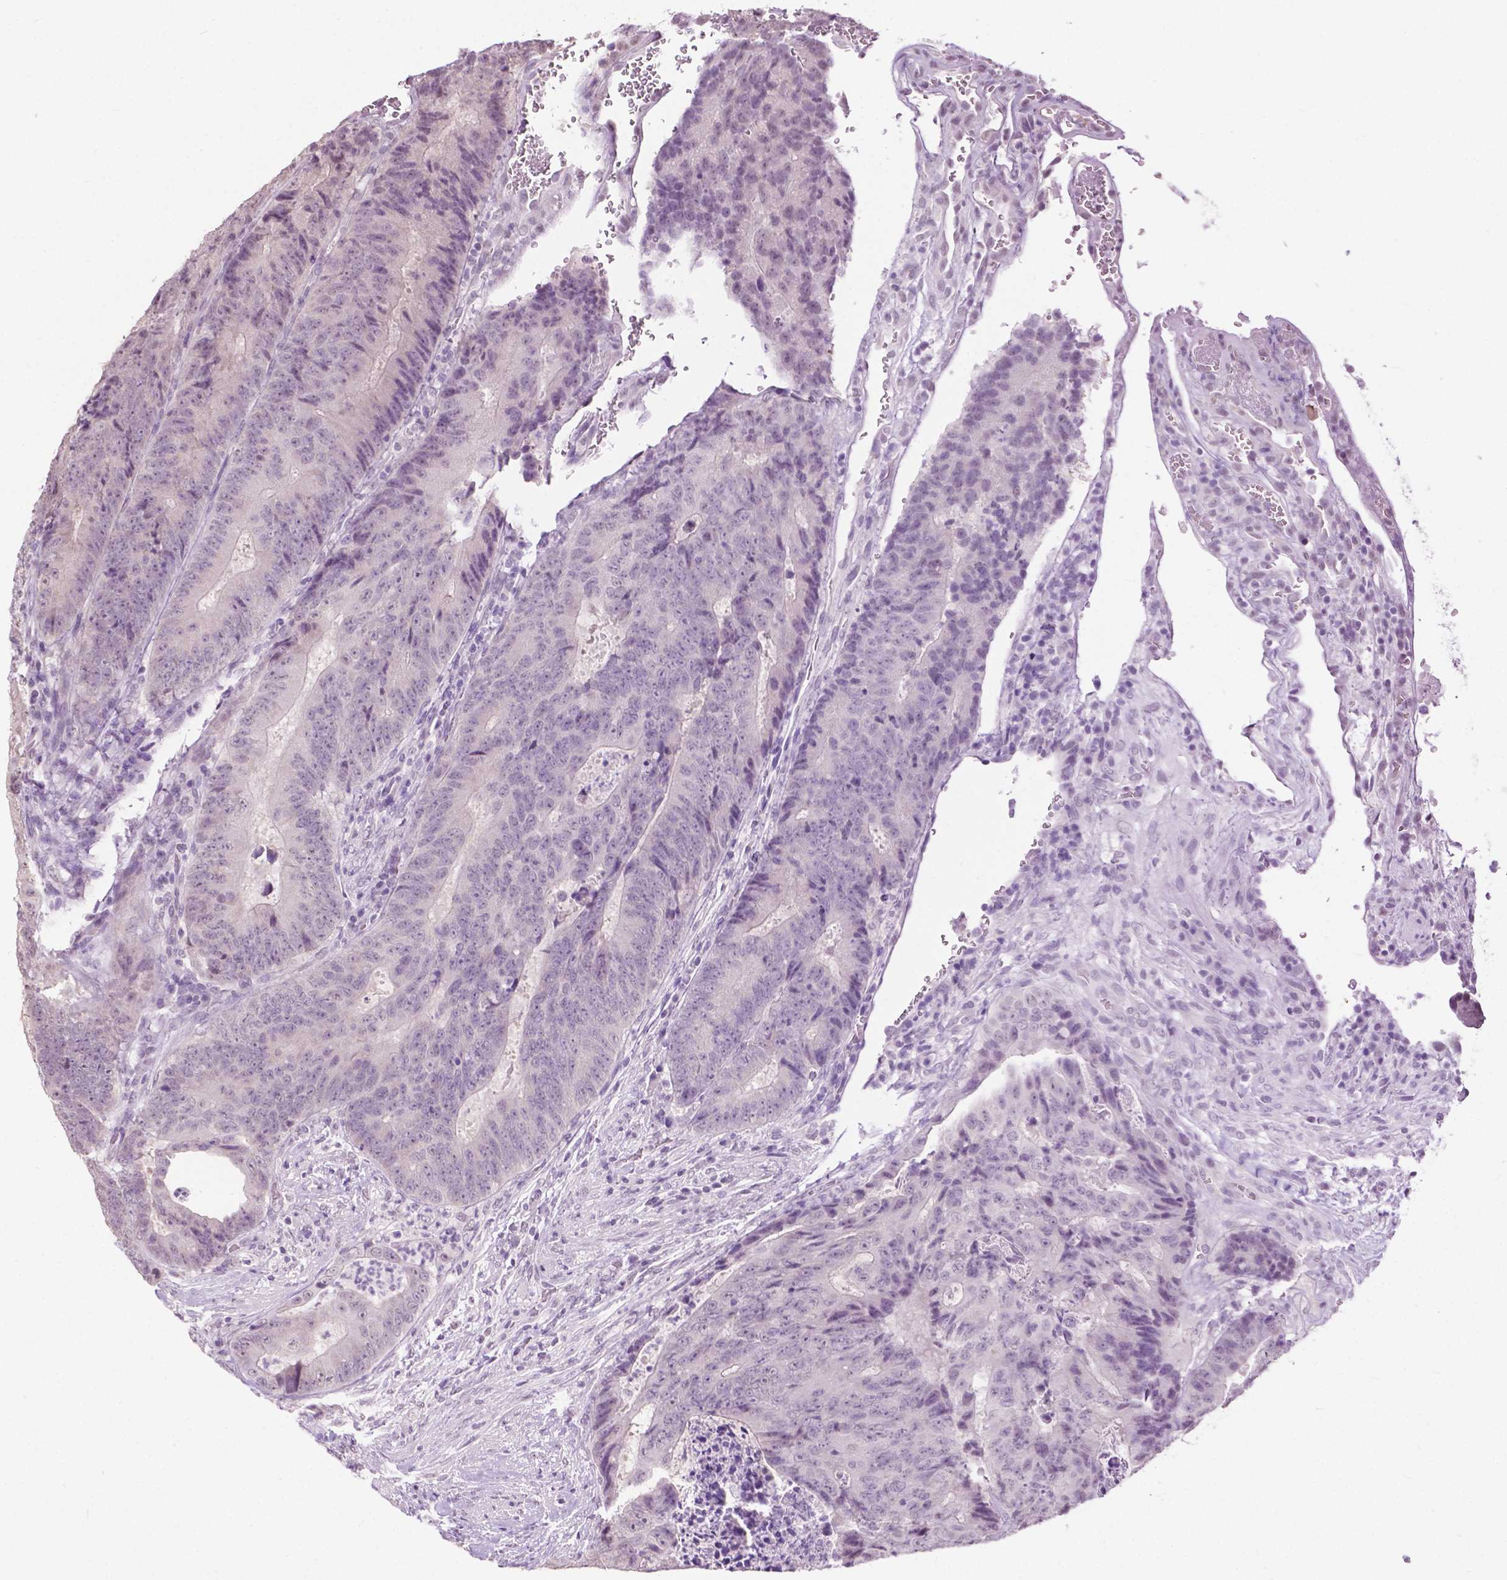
{"staining": {"intensity": "negative", "quantity": "none", "location": "none"}, "tissue": "colorectal cancer", "cell_type": "Tumor cells", "image_type": "cancer", "snomed": [{"axis": "morphology", "description": "Adenocarcinoma, NOS"}, {"axis": "topography", "description": "Colon"}], "caption": "Human adenocarcinoma (colorectal) stained for a protein using IHC reveals no expression in tumor cells.", "gene": "GPR37L1", "patient": {"sex": "female", "age": 48}}